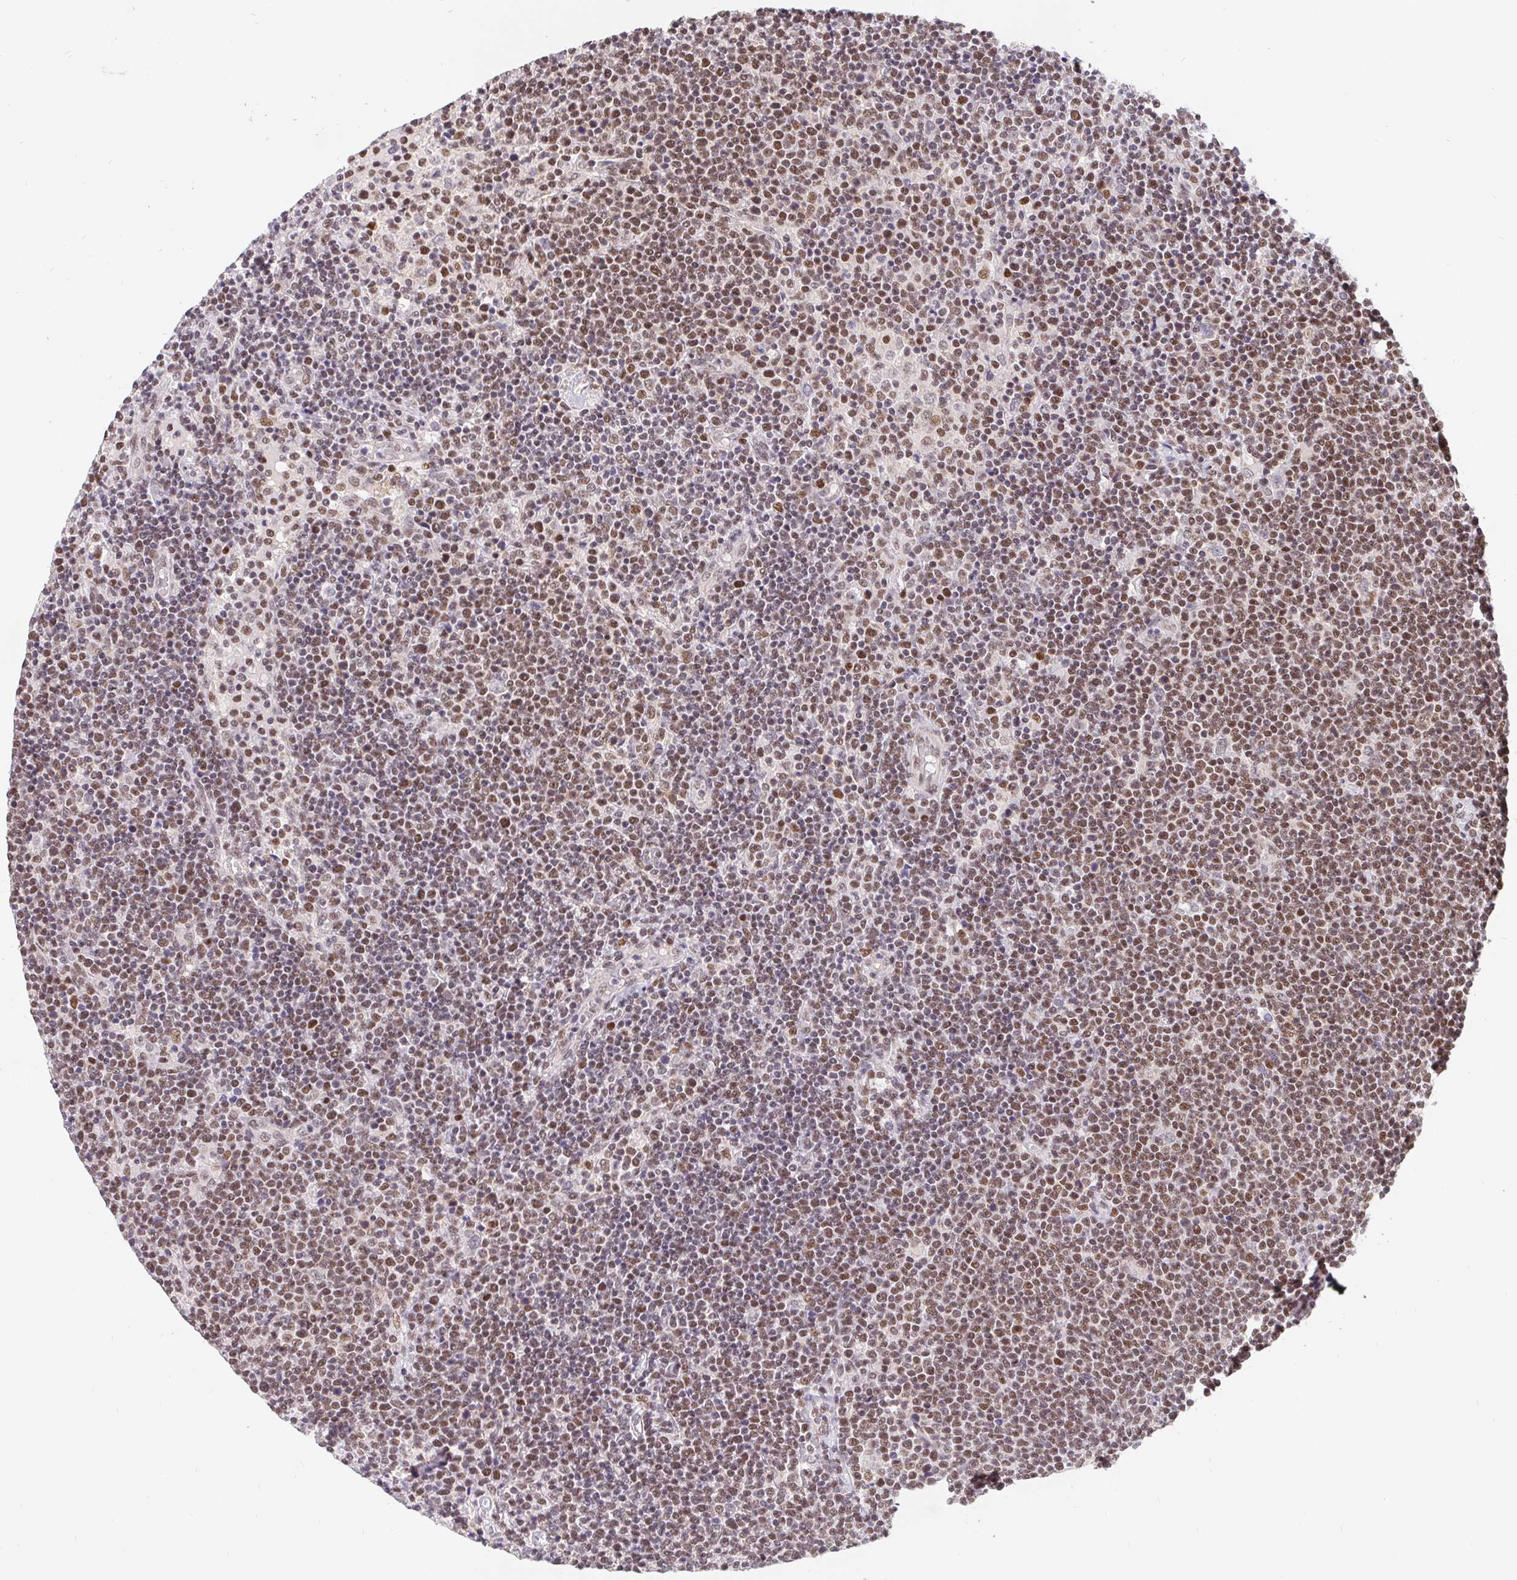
{"staining": {"intensity": "moderate", "quantity": ">75%", "location": "nuclear"}, "tissue": "lymphoma", "cell_type": "Tumor cells", "image_type": "cancer", "snomed": [{"axis": "morphology", "description": "Malignant lymphoma, non-Hodgkin's type, High grade"}, {"axis": "topography", "description": "Lymph node"}], "caption": "Immunohistochemical staining of lymphoma demonstrates medium levels of moderate nuclear protein positivity in approximately >75% of tumor cells.", "gene": "POU2F1", "patient": {"sex": "male", "age": 61}}